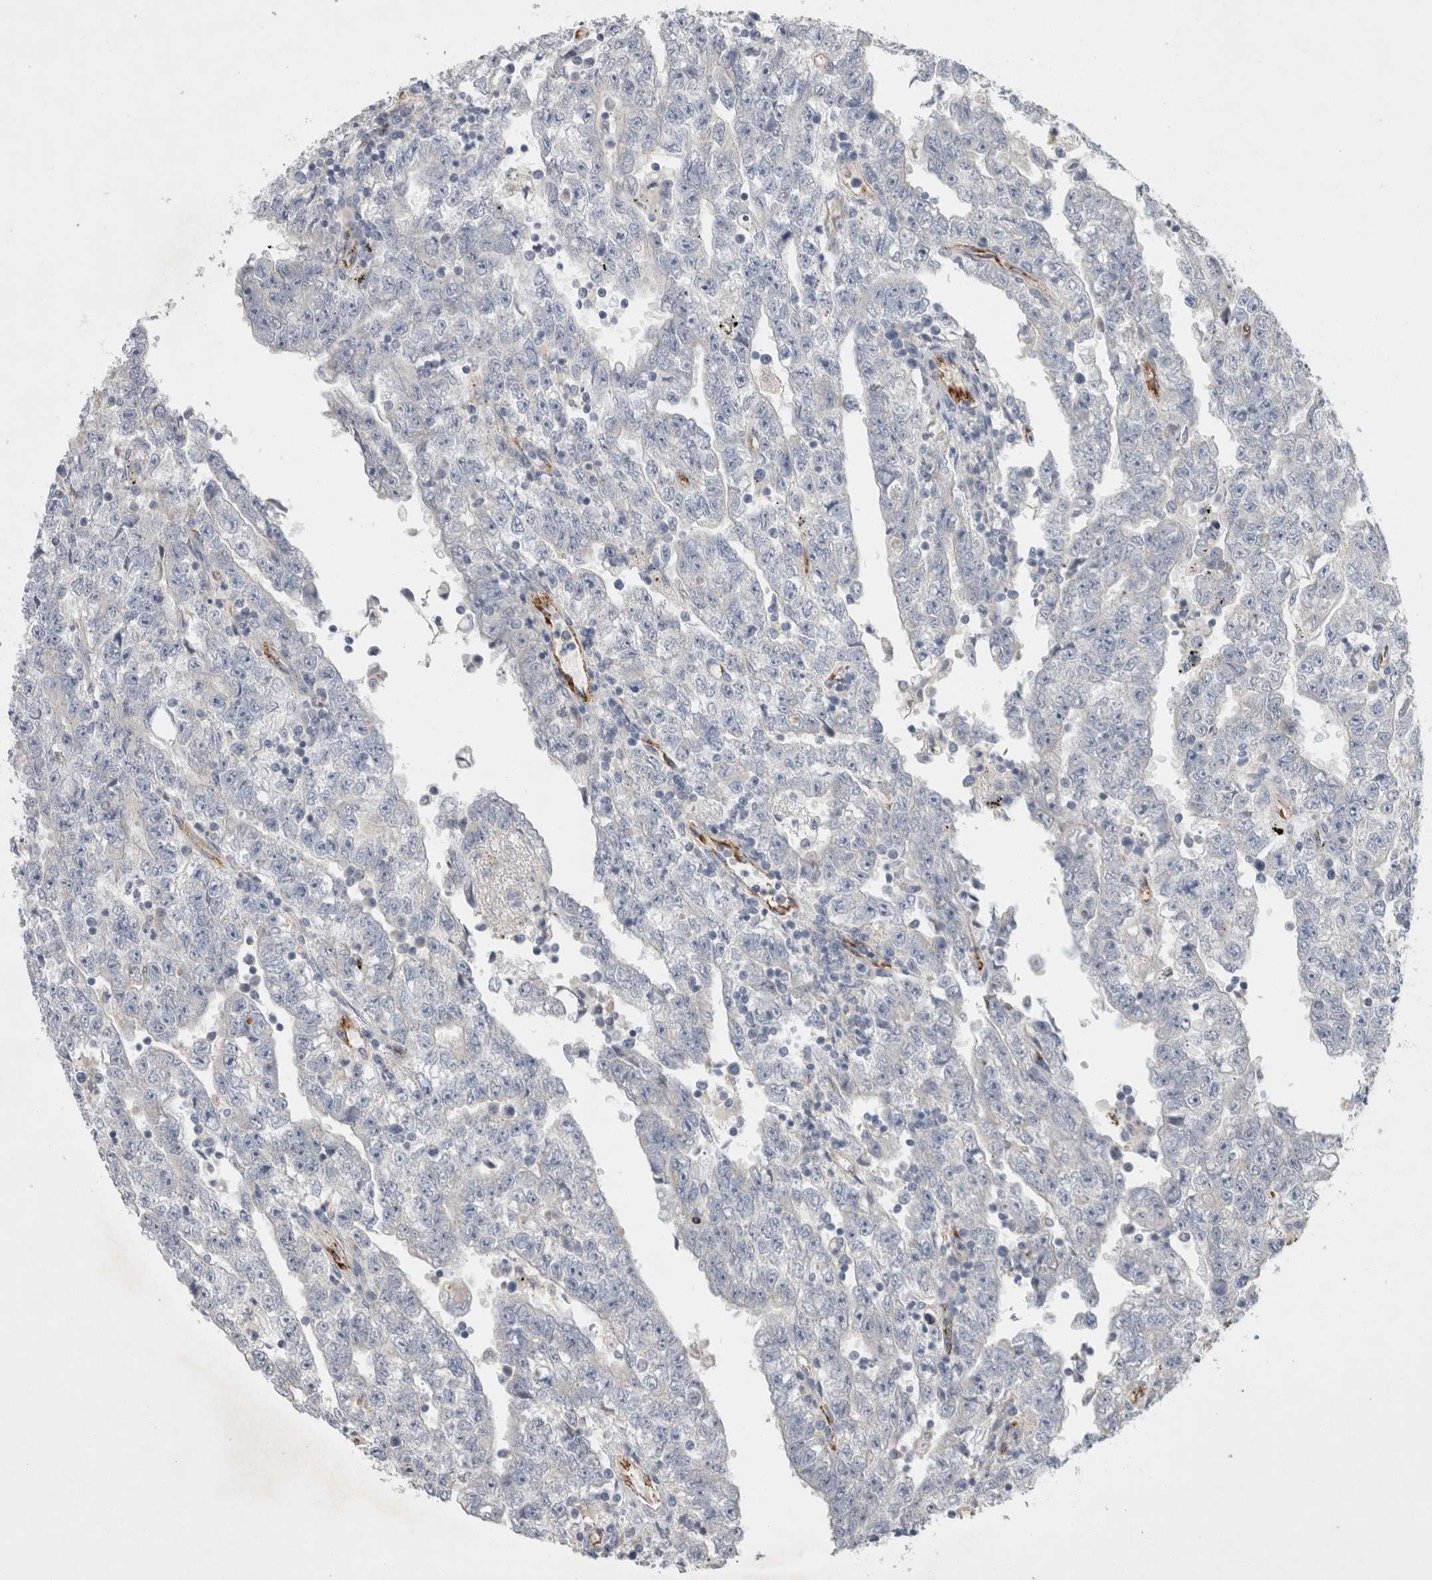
{"staining": {"intensity": "negative", "quantity": "none", "location": "none"}, "tissue": "testis cancer", "cell_type": "Tumor cells", "image_type": "cancer", "snomed": [{"axis": "morphology", "description": "Carcinoma, Embryonal, NOS"}, {"axis": "topography", "description": "Testis"}], "caption": "DAB (3,3'-diaminobenzidine) immunohistochemical staining of embryonal carcinoma (testis) shows no significant positivity in tumor cells. (DAB immunohistochemistry (IHC) visualized using brightfield microscopy, high magnification).", "gene": "IARS2", "patient": {"sex": "male", "age": 25}}